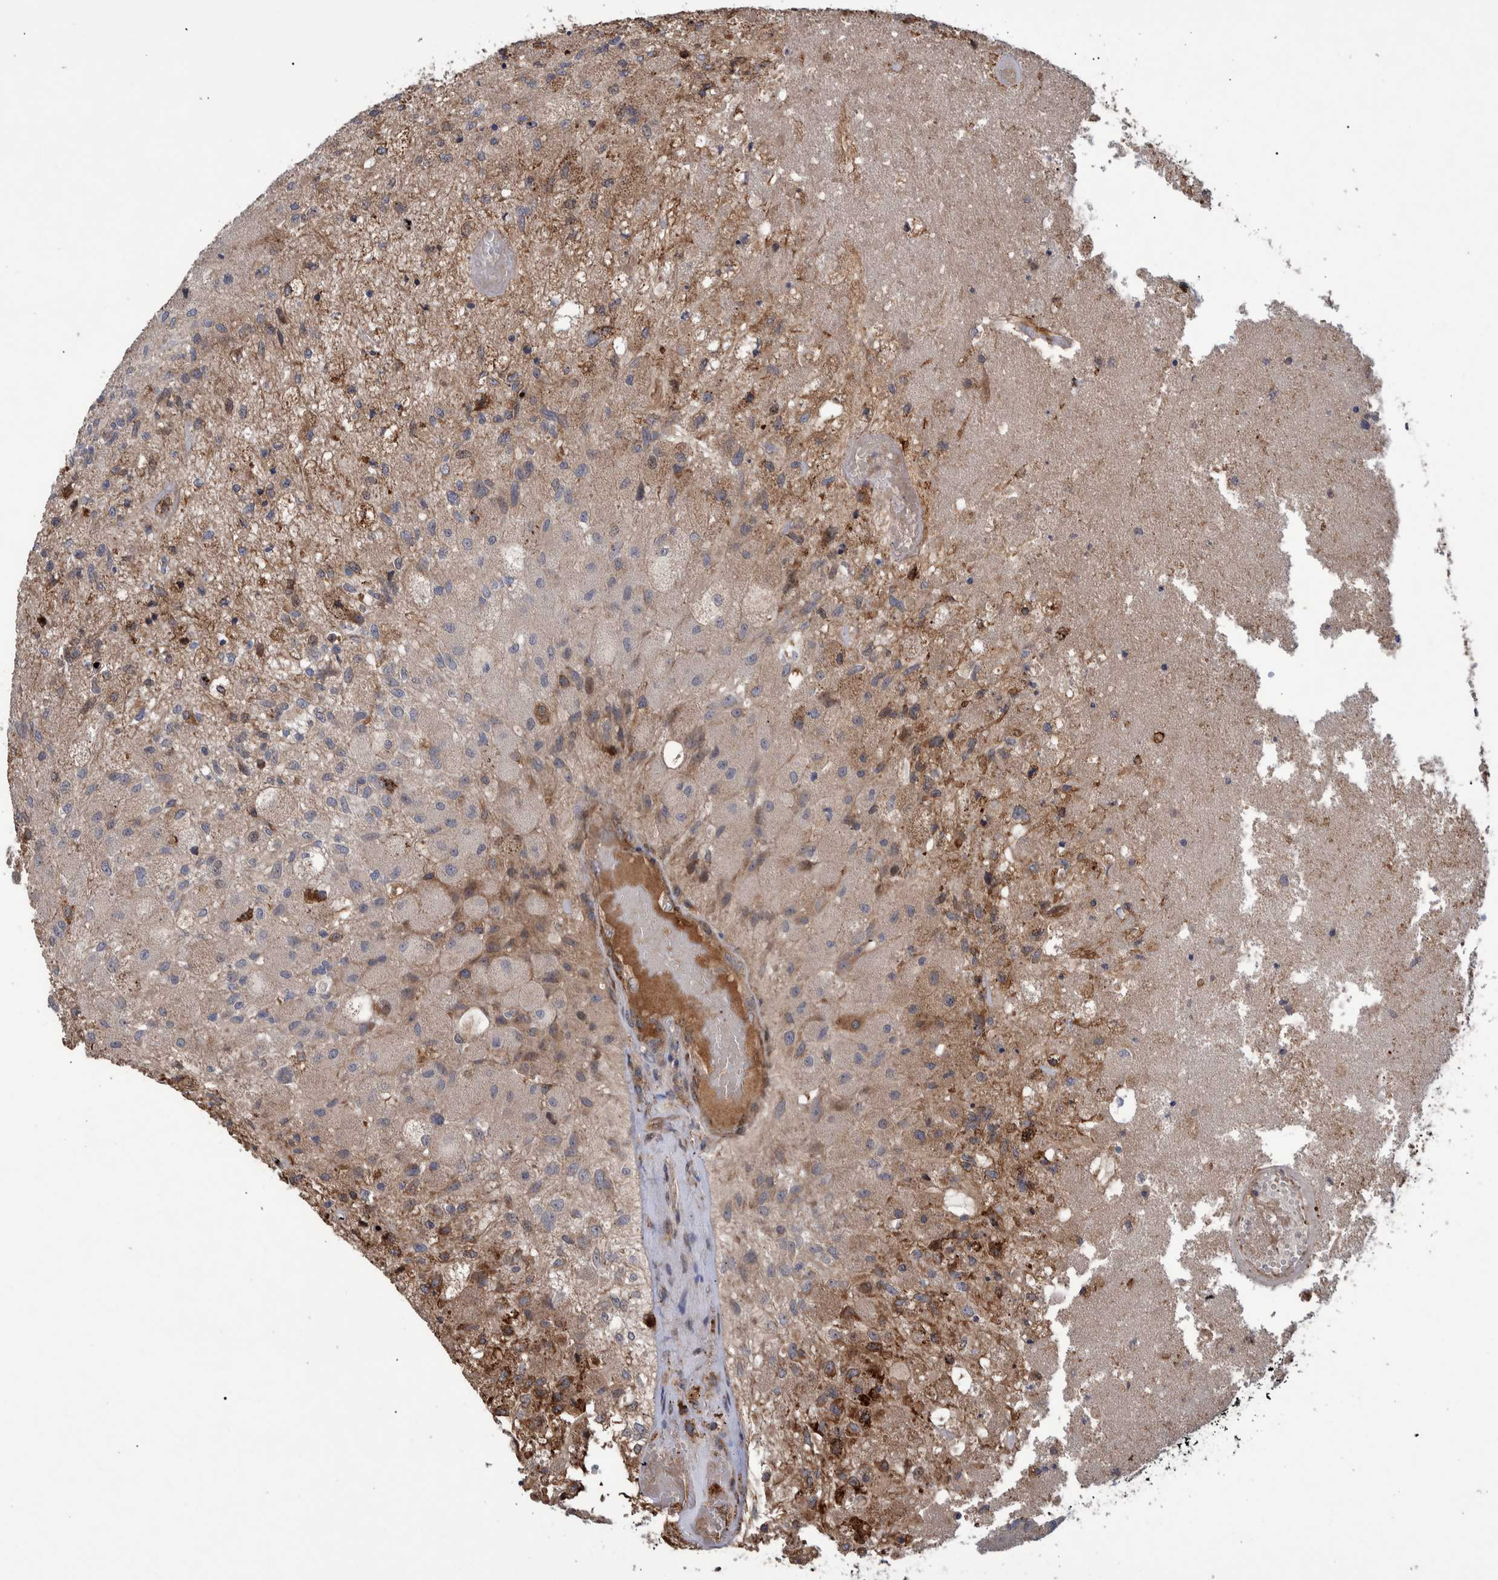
{"staining": {"intensity": "weak", "quantity": "<25%", "location": "cytoplasmic/membranous"}, "tissue": "glioma", "cell_type": "Tumor cells", "image_type": "cancer", "snomed": [{"axis": "morphology", "description": "Normal tissue, NOS"}, {"axis": "morphology", "description": "Glioma, malignant, High grade"}, {"axis": "topography", "description": "Cerebral cortex"}], "caption": "Human glioma stained for a protein using immunohistochemistry shows no expression in tumor cells.", "gene": "B3GNTL1", "patient": {"sex": "male", "age": 77}}